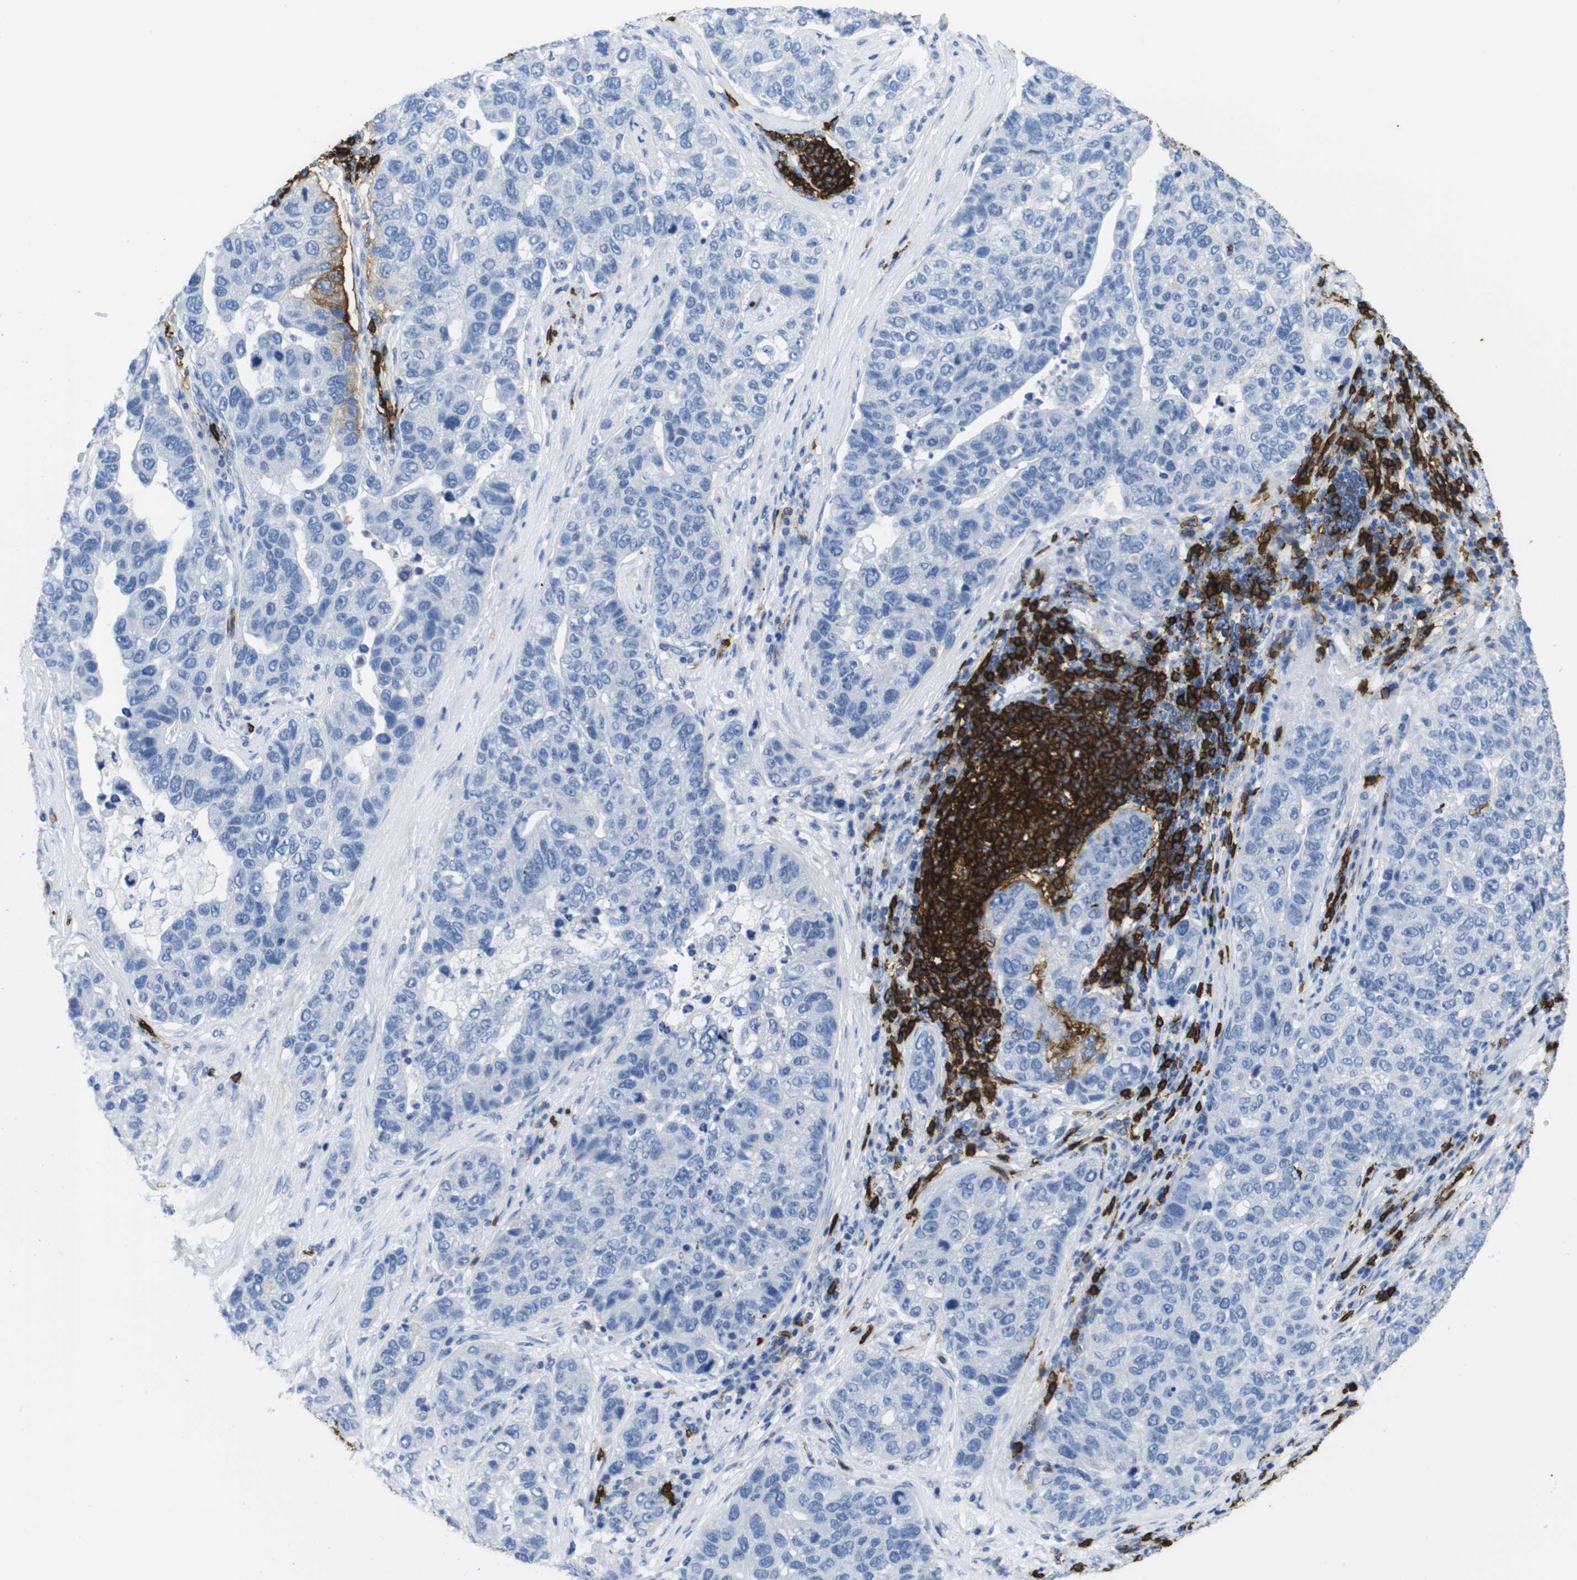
{"staining": {"intensity": "negative", "quantity": "none", "location": "none"}, "tissue": "pancreatic cancer", "cell_type": "Tumor cells", "image_type": "cancer", "snomed": [{"axis": "morphology", "description": "Adenocarcinoma, NOS"}, {"axis": "topography", "description": "Pancreas"}], "caption": "Immunohistochemistry of human pancreatic cancer exhibits no expression in tumor cells.", "gene": "MS4A1", "patient": {"sex": "female", "age": 61}}